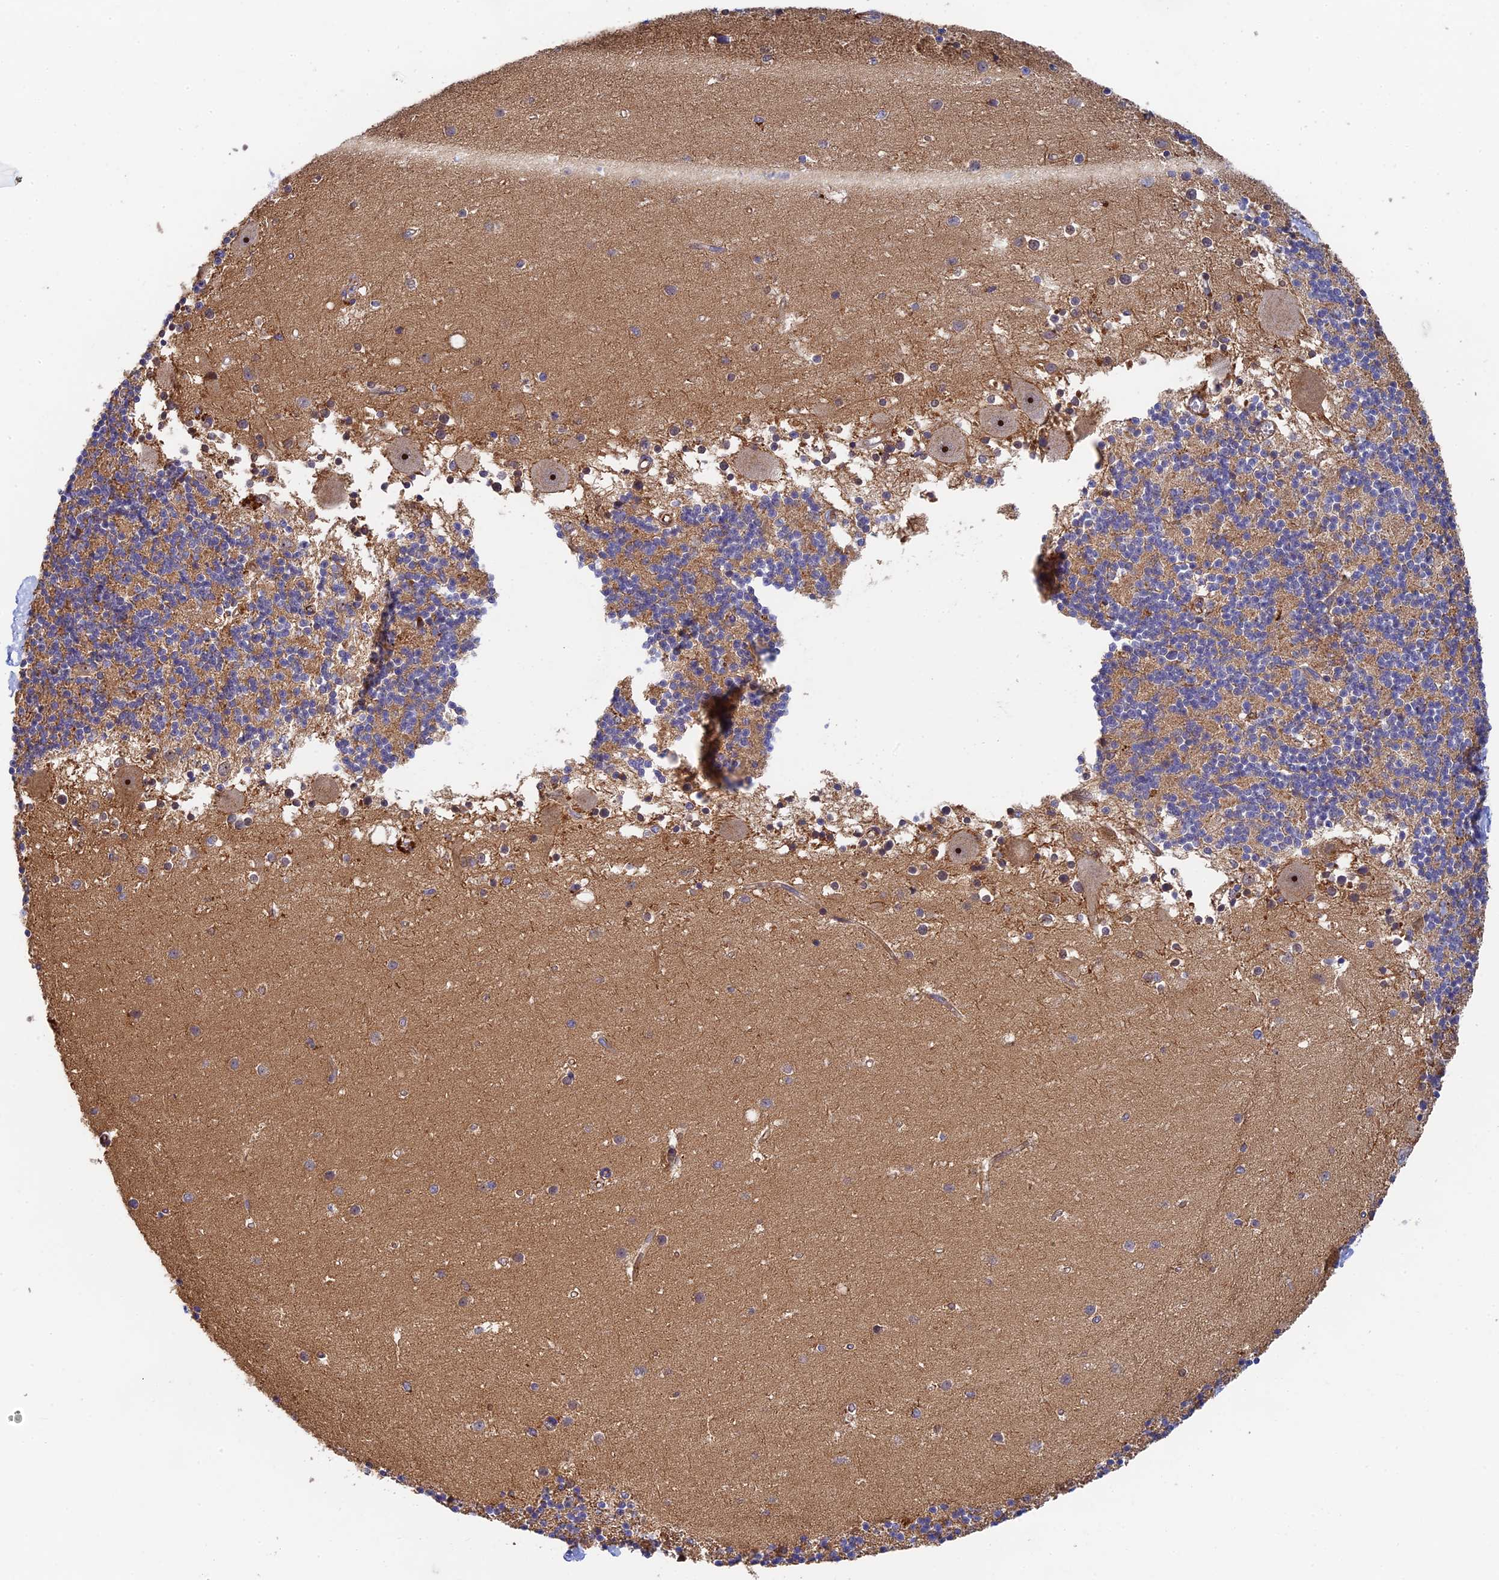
{"staining": {"intensity": "moderate", "quantity": "25%-75%", "location": "cytoplasmic/membranous"}, "tissue": "cerebellum", "cell_type": "Cells in granular layer", "image_type": "normal", "snomed": [{"axis": "morphology", "description": "Normal tissue, NOS"}, {"axis": "topography", "description": "Cerebellum"}], "caption": "Immunohistochemistry (IHC) photomicrograph of unremarkable cerebellum: human cerebellum stained using IHC demonstrates medium levels of moderate protein expression localized specifically in the cytoplasmic/membranous of cells in granular layer, appearing as a cytoplasmic/membranous brown color.", "gene": "PPP2R3C", "patient": {"sex": "male", "age": 54}}